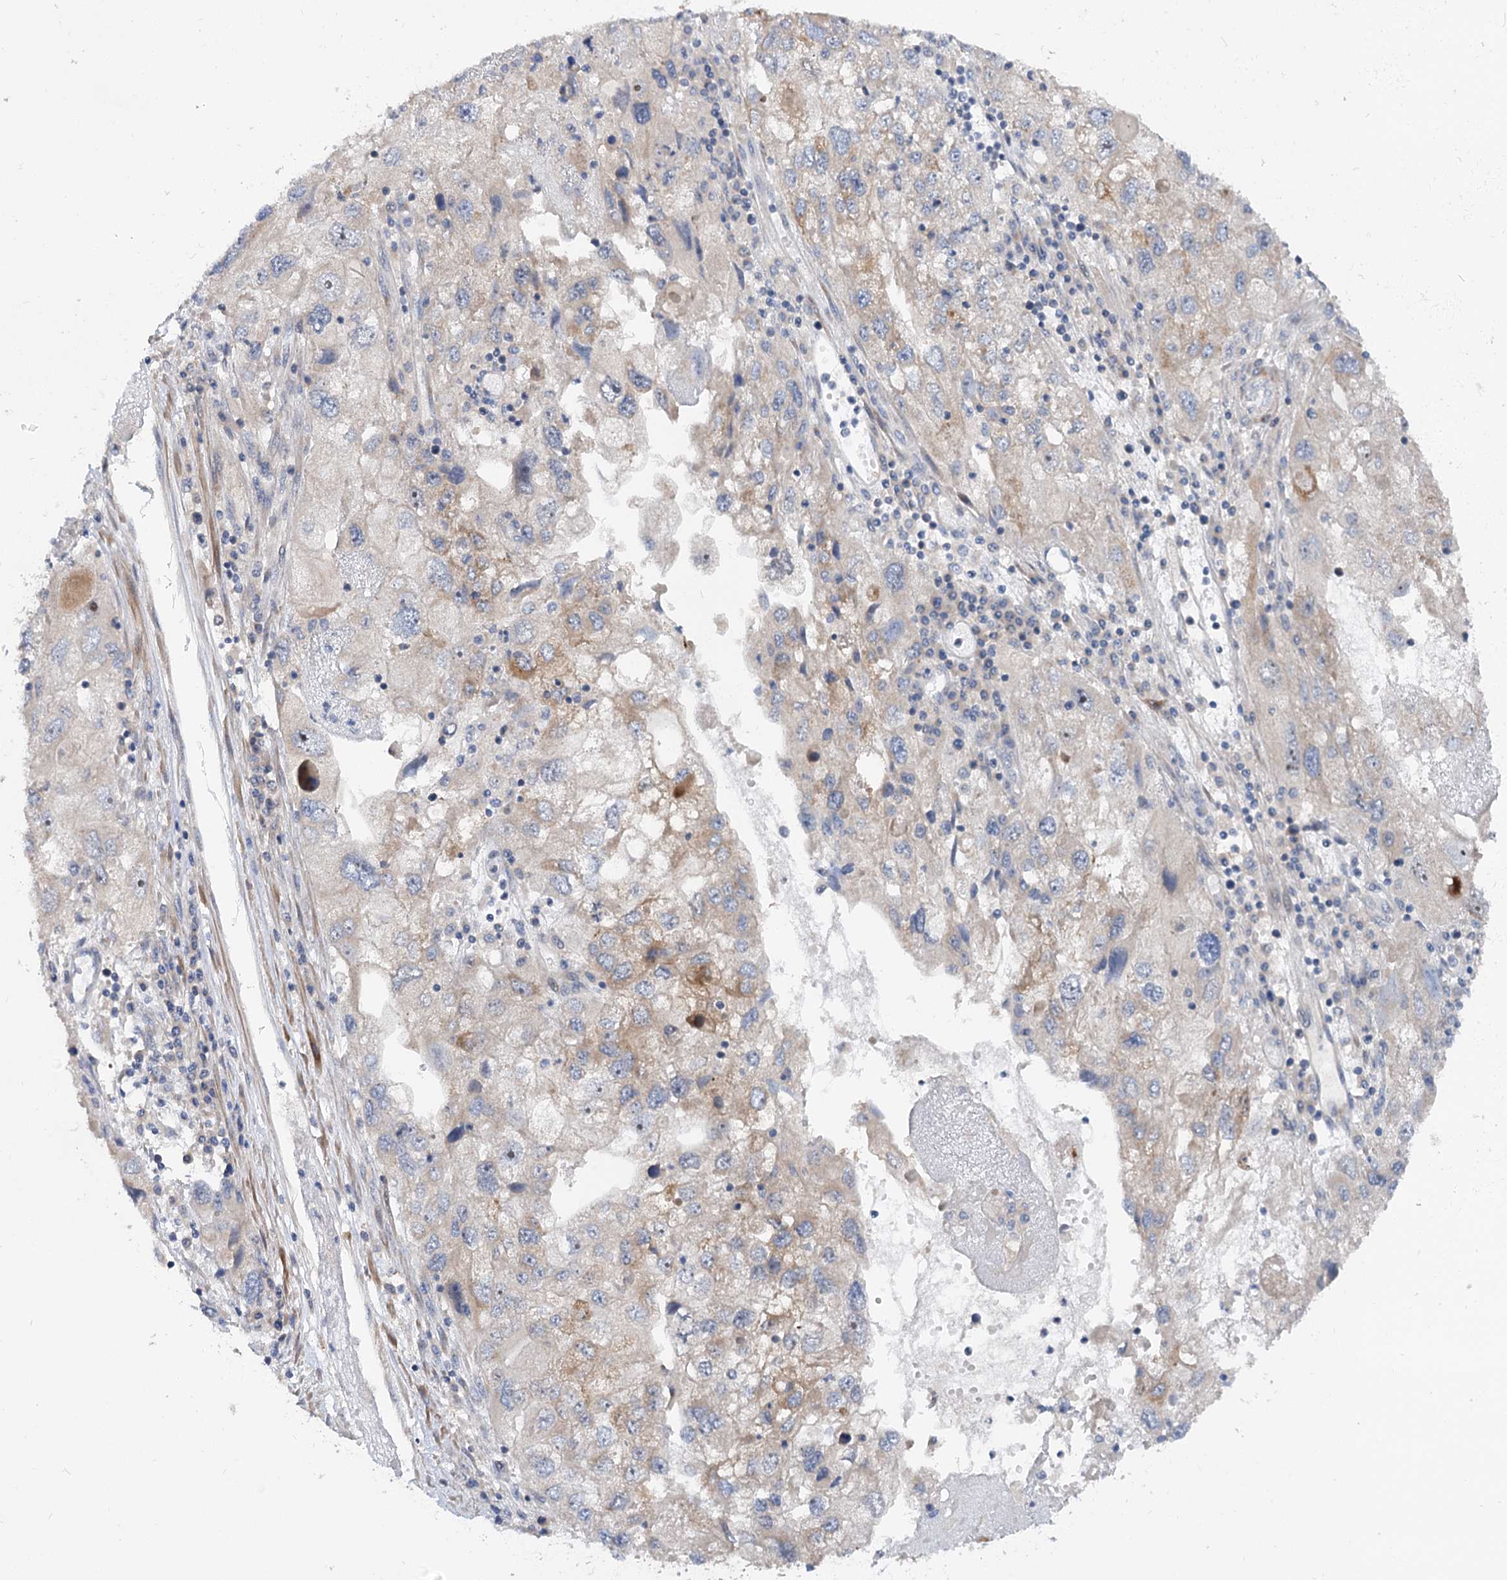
{"staining": {"intensity": "weak", "quantity": "<25%", "location": "cytoplasmic/membranous"}, "tissue": "endometrial cancer", "cell_type": "Tumor cells", "image_type": "cancer", "snomed": [{"axis": "morphology", "description": "Adenocarcinoma, NOS"}, {"axis": "topography", "description": "Endometrium"}], "caption": "A high-resolution histopathology image shows immunohistochemistry (IHC) staining of adenocarcinoma (endometrial), which exhibits no significant expression in tumor cells.", "gene": "FGF19", "patient": {"sex": "female", "age": 49}}